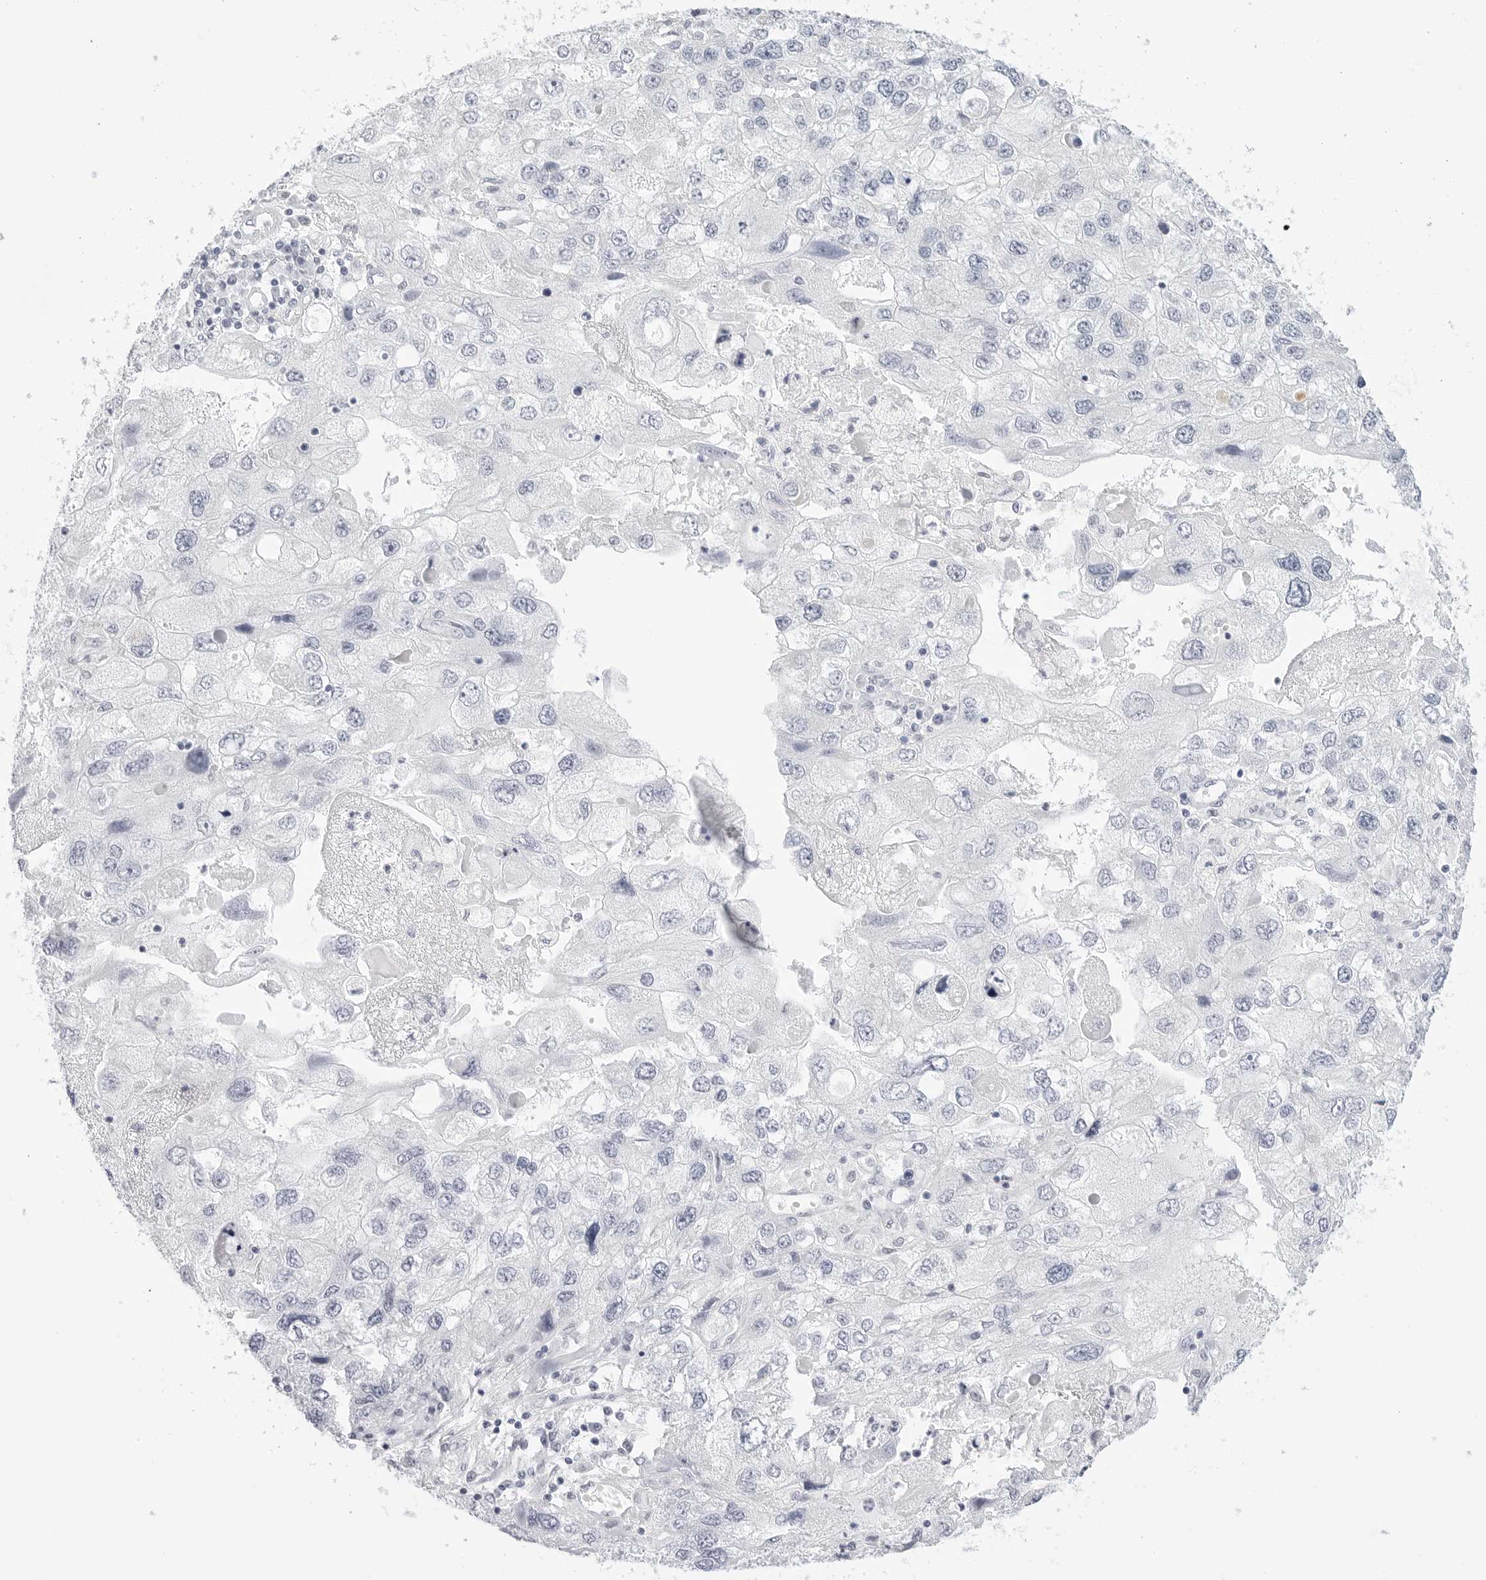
{"staining": {"intensity": "negative", "quantity": "none", "location": "none"}, "tissue": "endometrial cancer", "cell_type": "Tumor cells", "image_type": "cancer", "snomed": [{"axis": "morphology", "description": "Adenocarcinoma, NOS"}, {"axis": "topography", "description": "Endometrium"}], "caption": "The IHC photomicrograph has no significant staining in tumor cells of endometrial adenocarcinoma tissue.", "gene": "HMGCS2", "patient": {"sex": "female", "age": 49}}